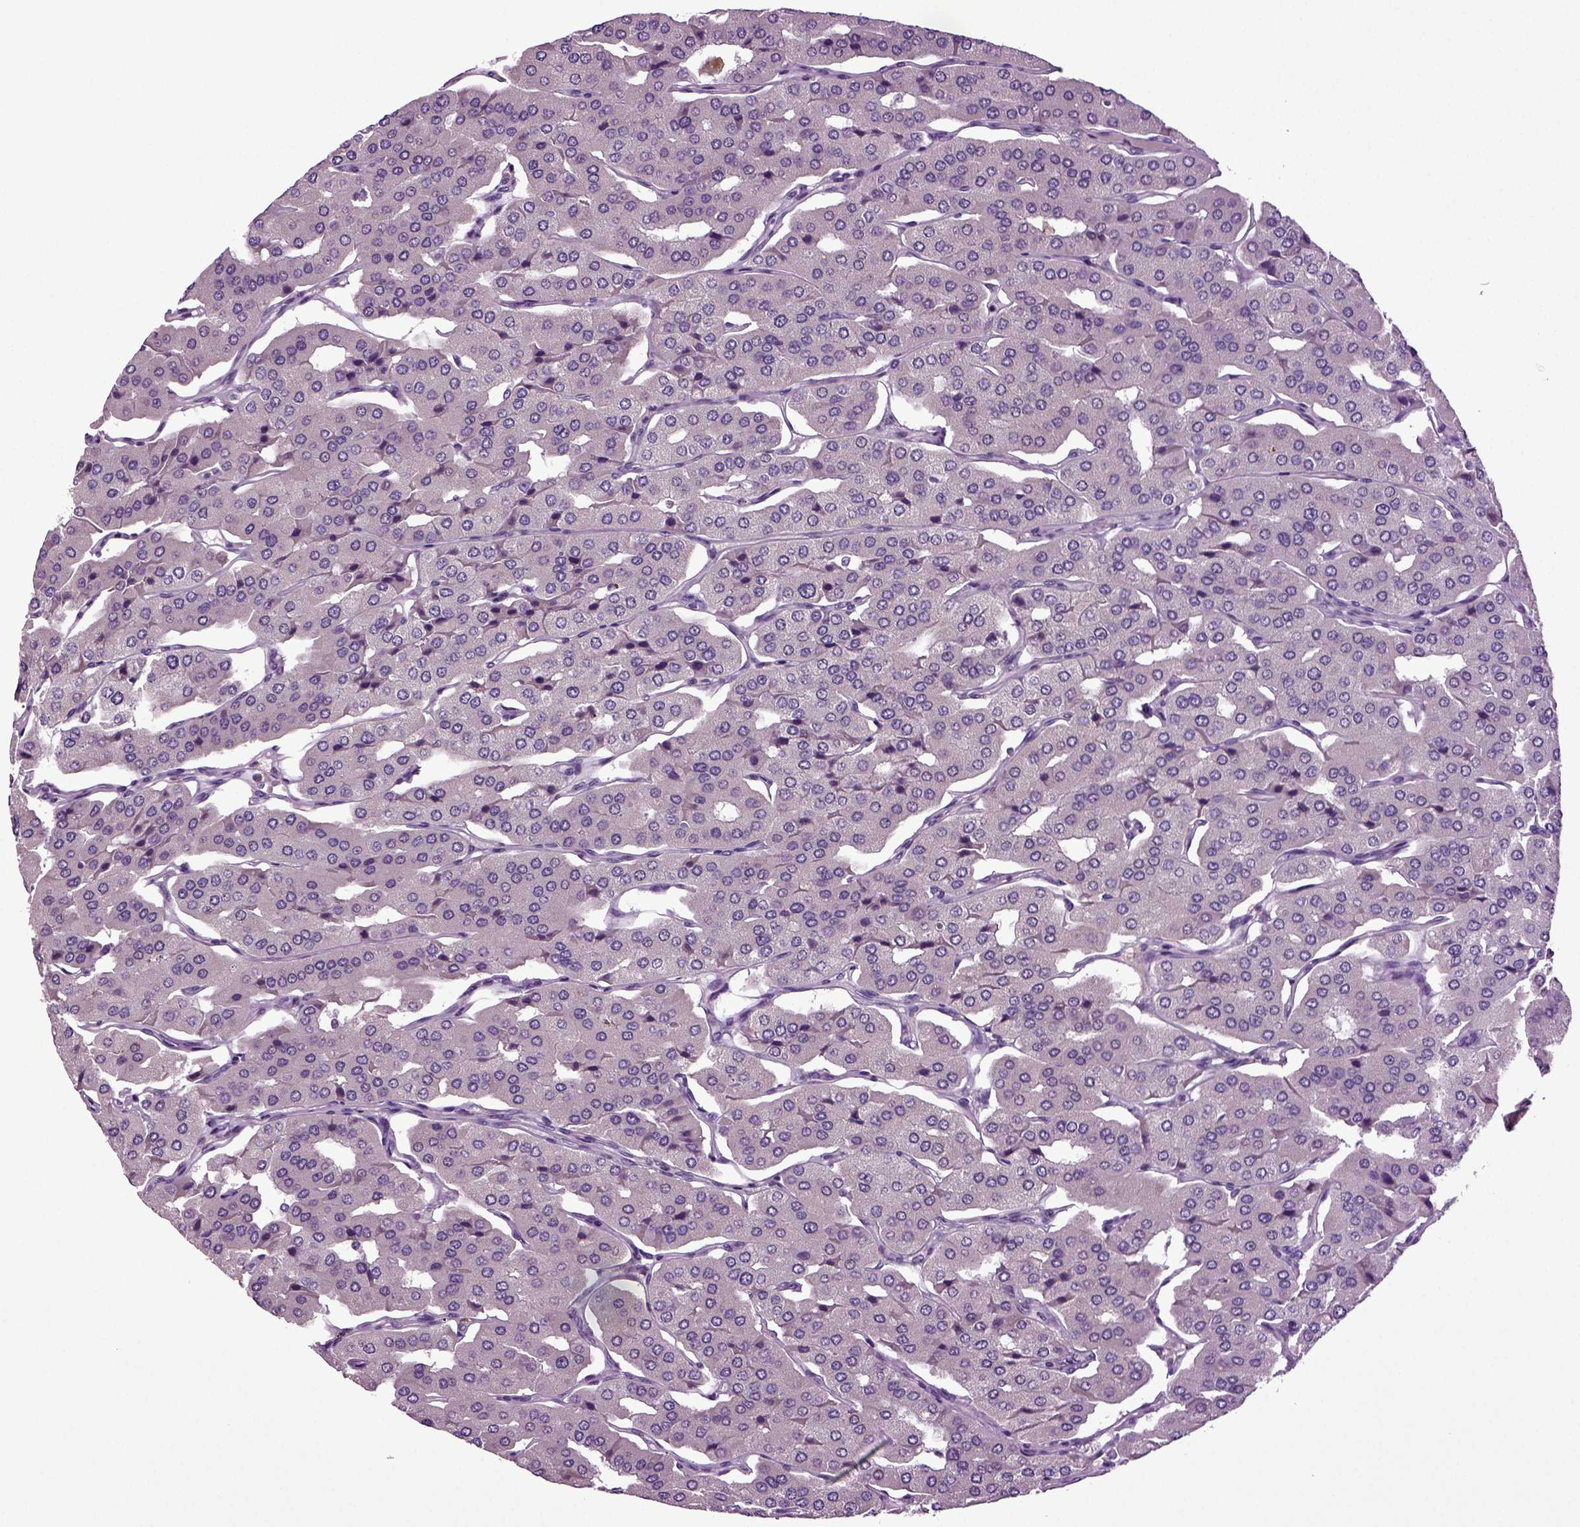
{"staining": {"intensity": "negative", "quantity": "none", "location": "none"}, "tissue": "parathyroid gland", "cell_type": "Glandular cells", "image_type": "normal", "snomed": [{"axis": "morphology", "description": "Normal tissue, NOS"}, {"axis": "morphology", "description": "Adenoma, NOS"}, {"axis": "topography", "description": "Parathyroid gland"}], "caption": "Immunohistochemical staining of benign parathyroid gland shows no significant positivity in glandular cells. (Brightfield microscopy of DAB immunohistochemistry at high magnification).", "gene": "FGF11", "patient": {"sex": "female", "age": 86}}